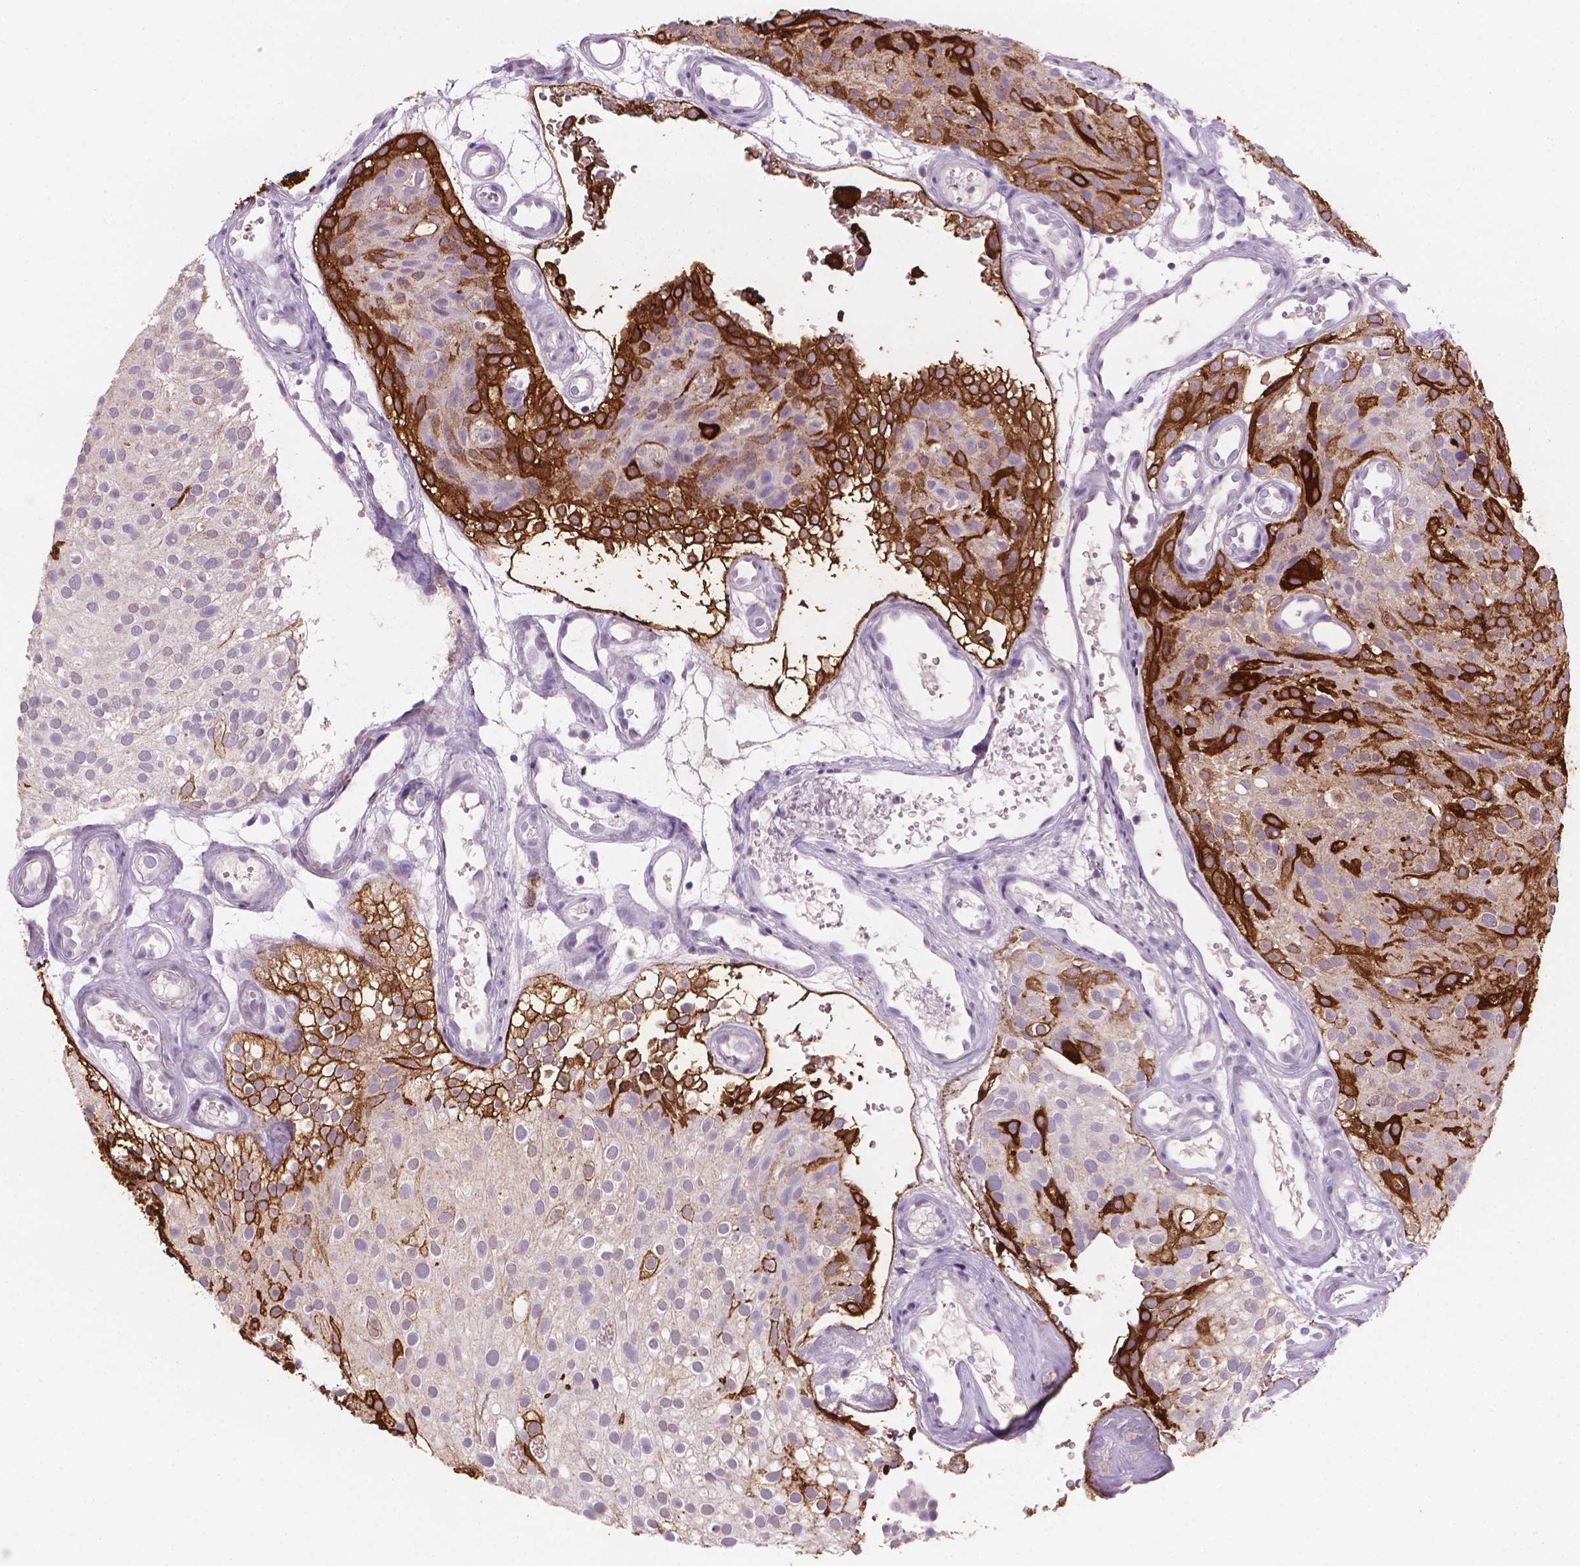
{"staining": {"intensity": "strong", "quantity": "<25%", "location": "cytoplasmic/membranous"}, "tissue": "urothelial cancer", "cell_type": "Tumor cells", "image_type": "cancer", "snomed": [{"axis": "morphology", "description": "Urothelial carcinoma, Low grade"}, {"axis": "topography", "description": "Urinary bladder"}], "caption": "This is an image of immunohistochemistry (IHC) staining of urothelial carcinoma (low-grade), which shows strong positivity in the cytoplasmic/membranous of tumor cells.", "gene": "MUC1", "patient": {"sex": "male", "age": 78}}